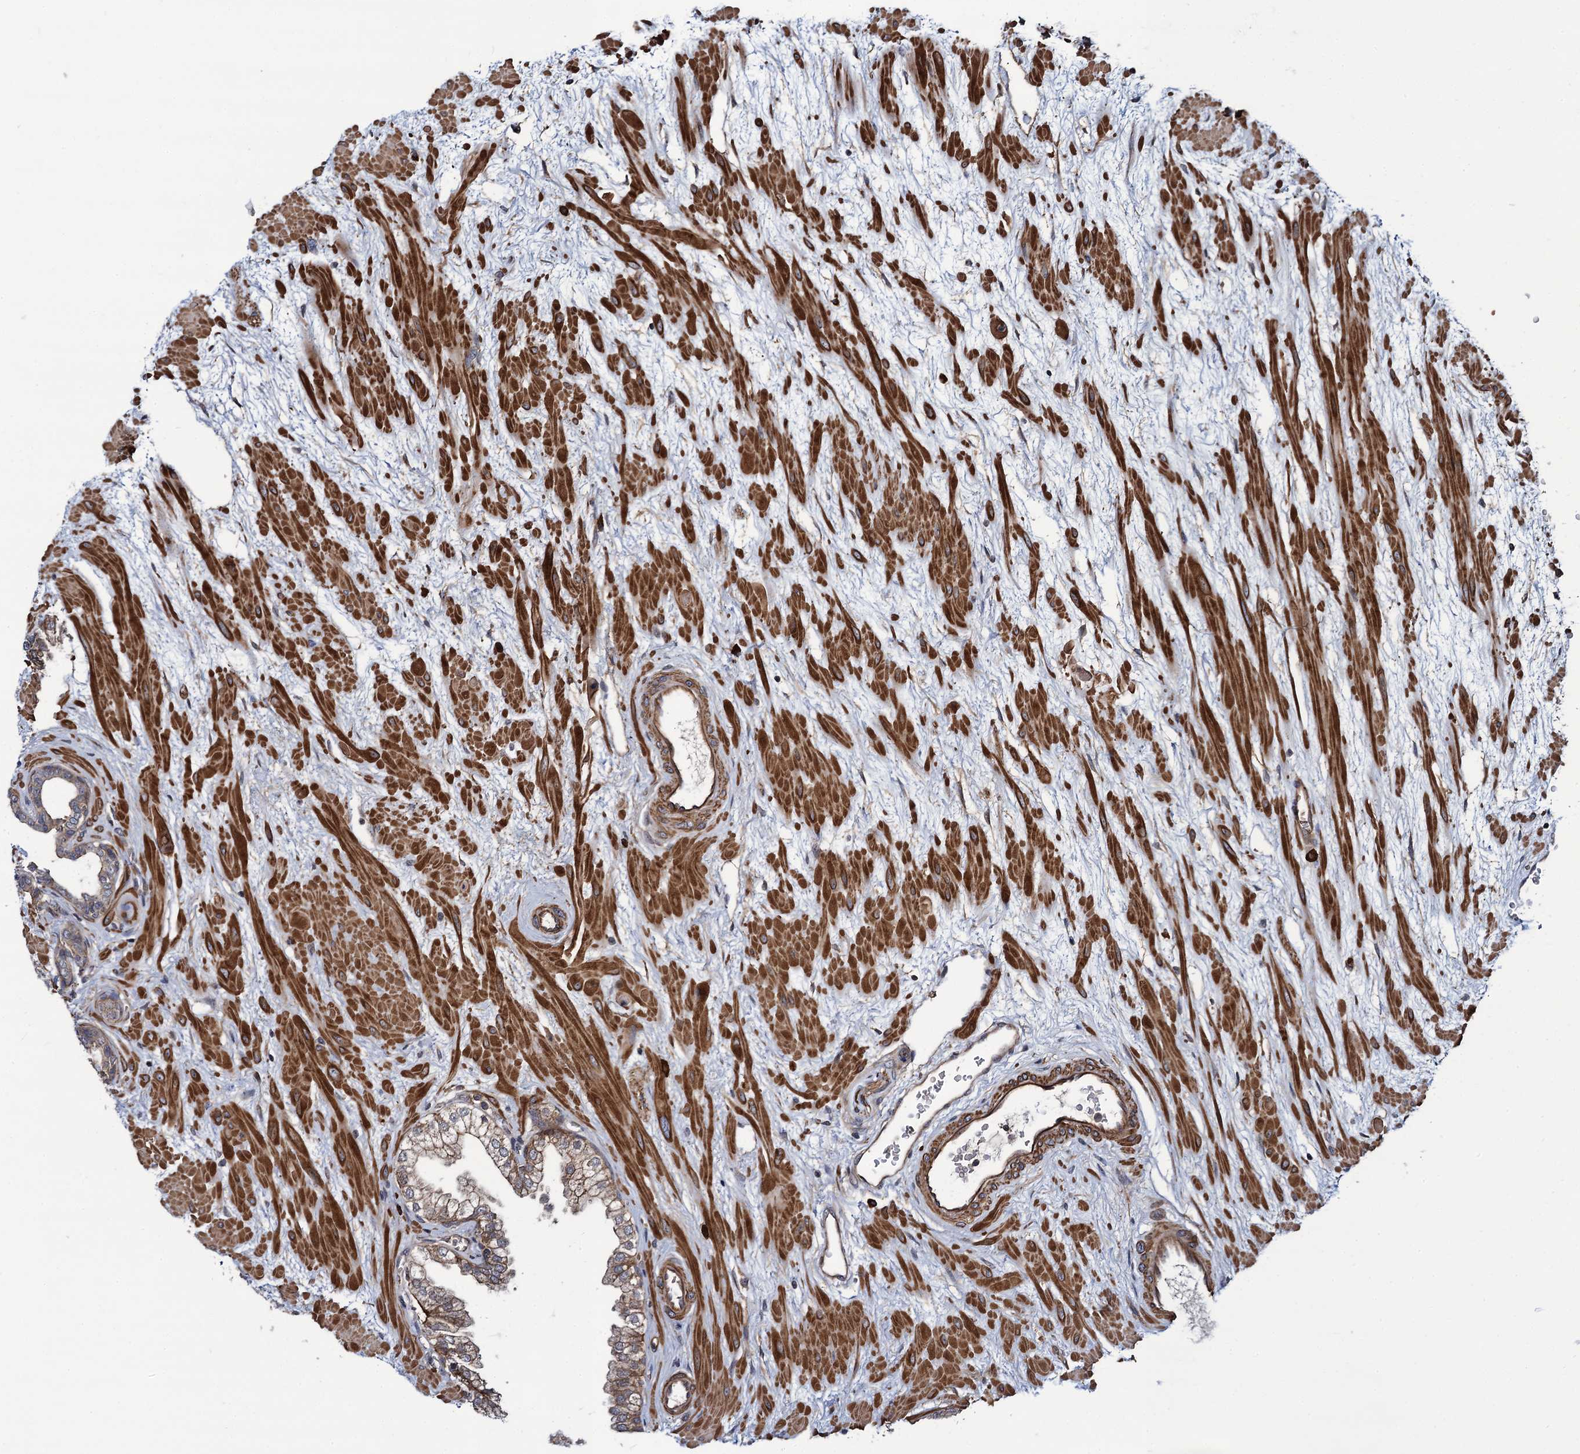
{"staining": {"intensity": "weak", "quantity": "25%-75%", "location": "cytoplasmic/membranous"}, "tissue": "prostate", "cell_type": "Glandular cells", "image_type": "normal", "snomed": [{"axis": "morphology", "description": "Normal tissue, NOS"}, {"axis": "topography", "description": "Prostate"}], "caption": "Protein staining of normal prostate demonstrates weak cytoplasmic/membranous expression in about 25%-75% of glandular cells. The staining was performed using DAB, with brown indicating positive protein expression. Nuclei are stained blue with hematoxylin.", "gene": "KXD1", "patient": {"sex": "male", "age": 48}}